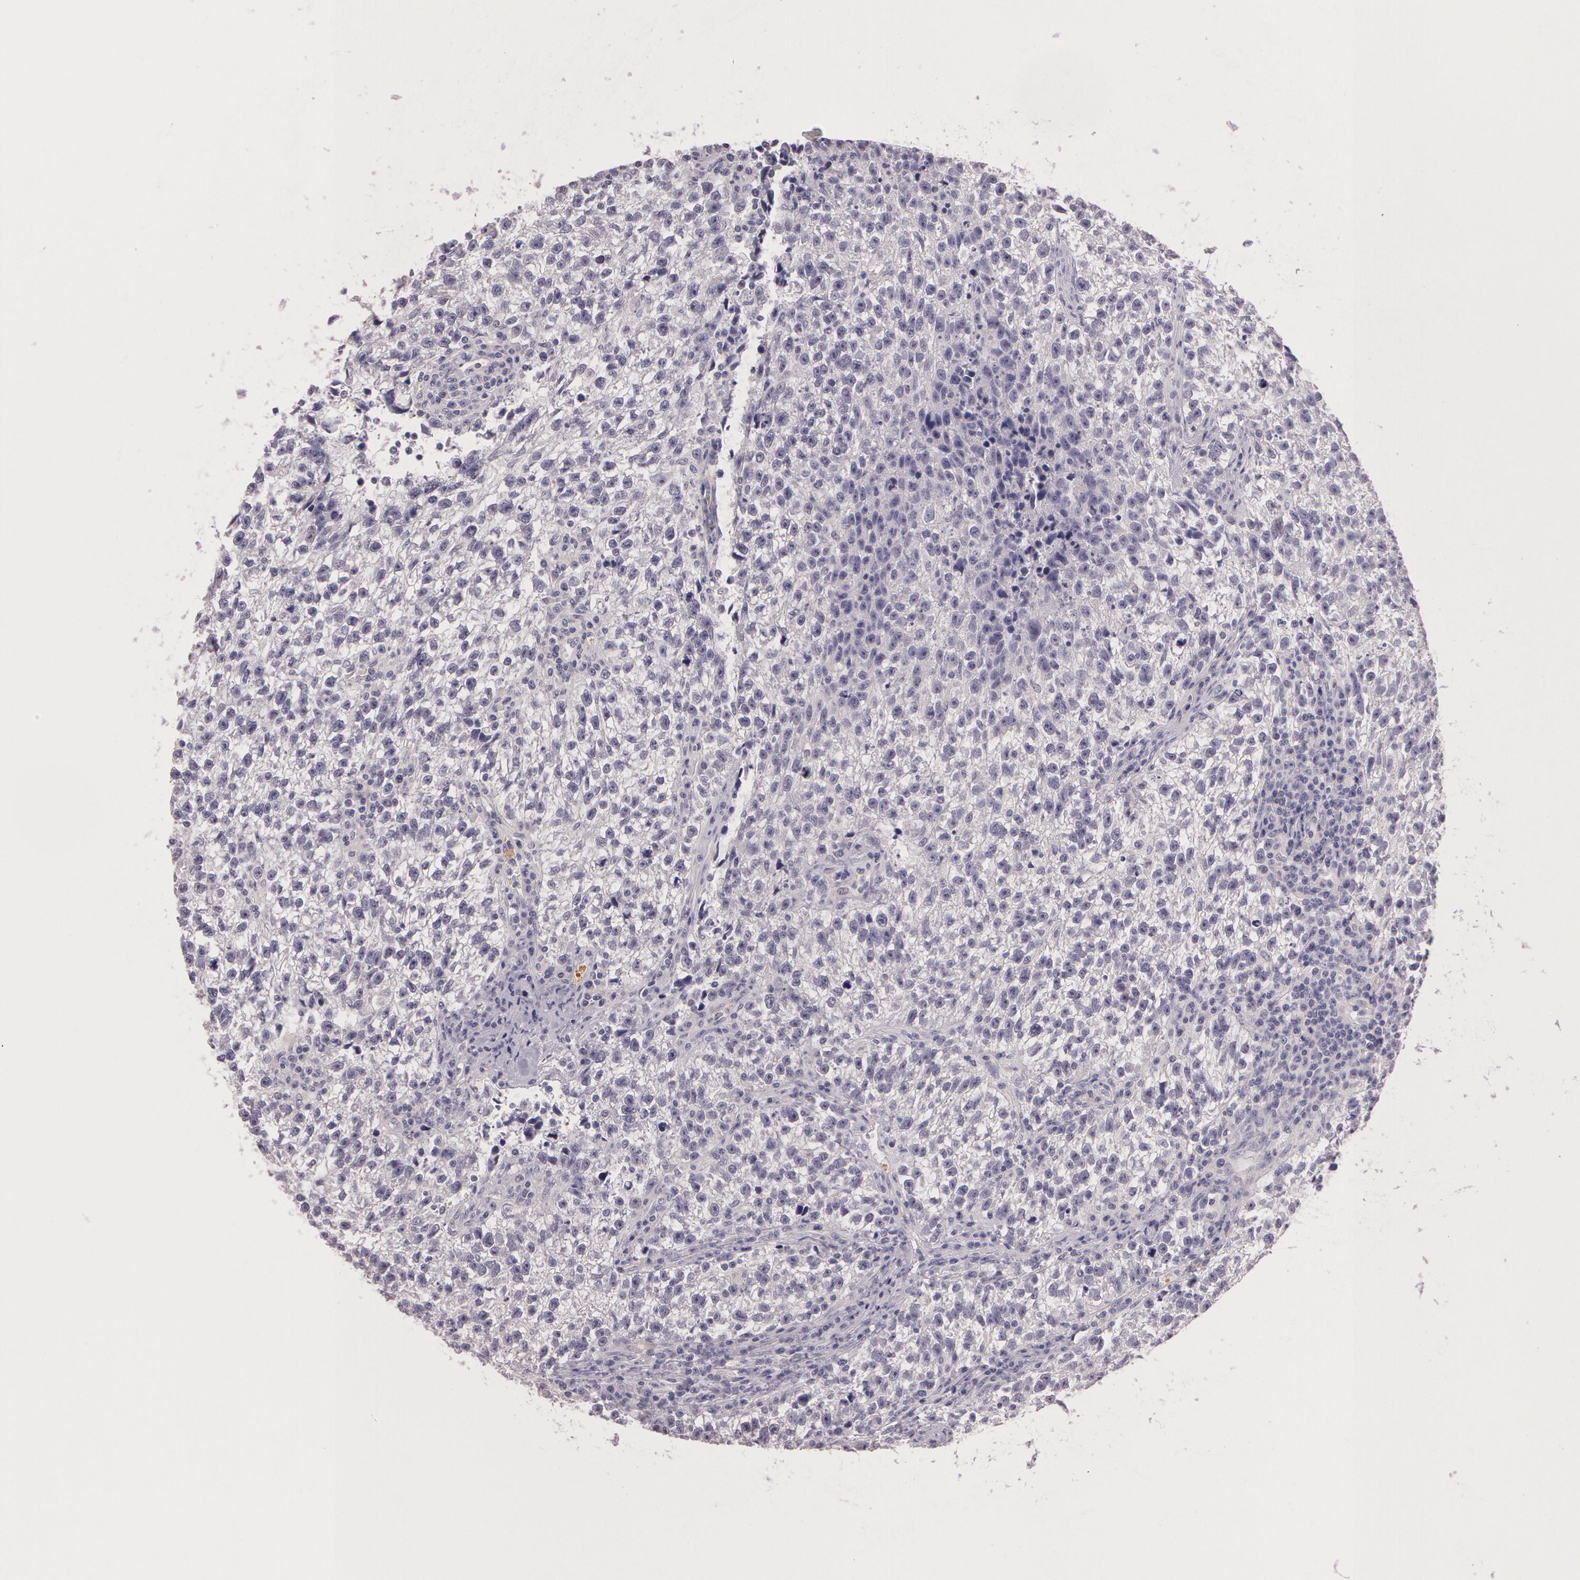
{"staining": {"intensity": "negative", "quantity": "none", "location": "none"}, "tissue": "testis cancer", "cell_type": "Tumor cells", "image_type": "cancer", "snomed": [{"axis": "morphology", "description": "Seminoma, NOS"}, {"axis": "topography", "description": "Testis"}], "caption": "Tumor cells are negative for protein expression in human testis cancer. Brightfield microscopy of immunohistochemistry stained with DAB (brown) and hematoxylin (blue), captured at high magnification.", "gene": "G2E3", "patient": {"sex": "male", "age": 38}}